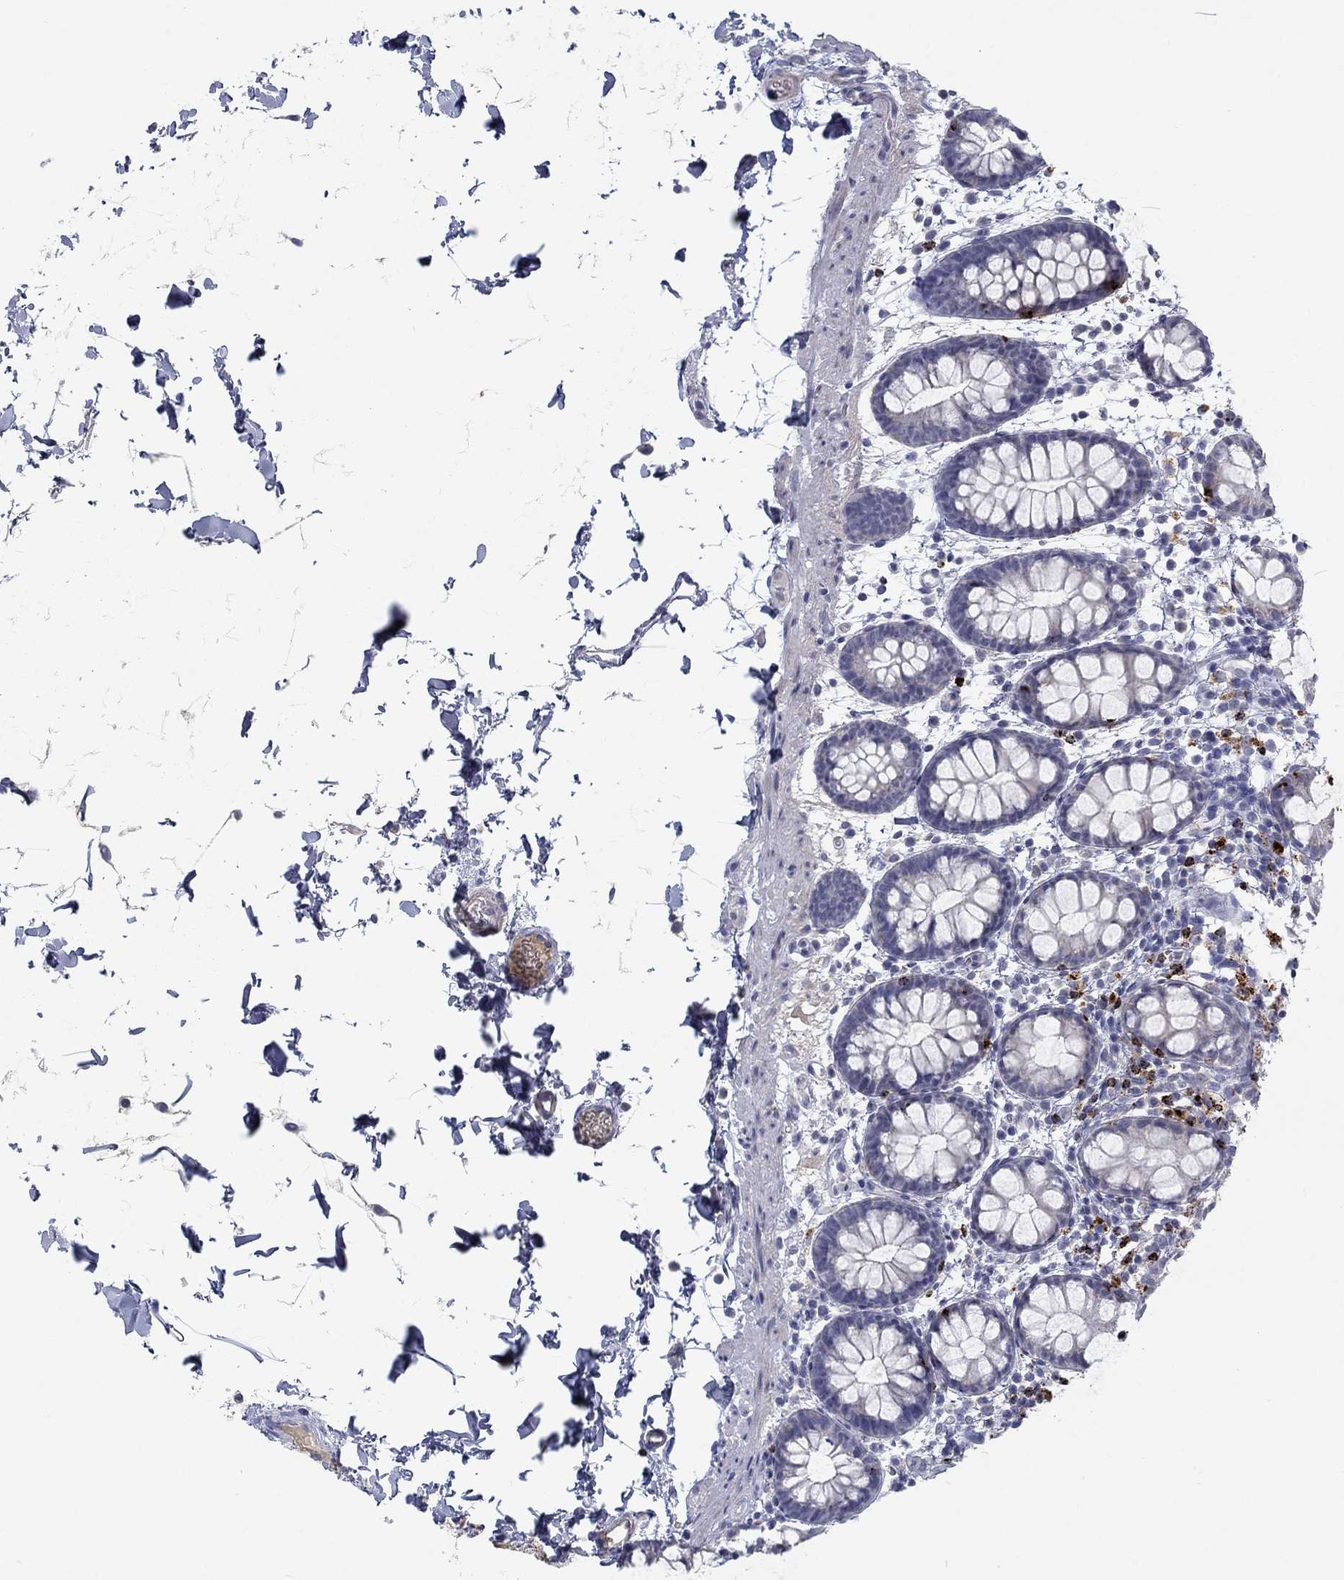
{"staining": {"intensity": "negative", "quantity": "none", "location": "none"}, "tissue": "rectum", "cell_type": "Glandular cells", "image_type": "normal", "snomed": [{"axis": "morphology", "description": "Normal tissue, NOS"}, {"axis": "topography", "description": "Rectum"}], "caption": "Protein analysis of normal rectum shows no significant expression in glandular cells.", "gene": "GZMA", "patient": {"sex": "male", "age": 57}}